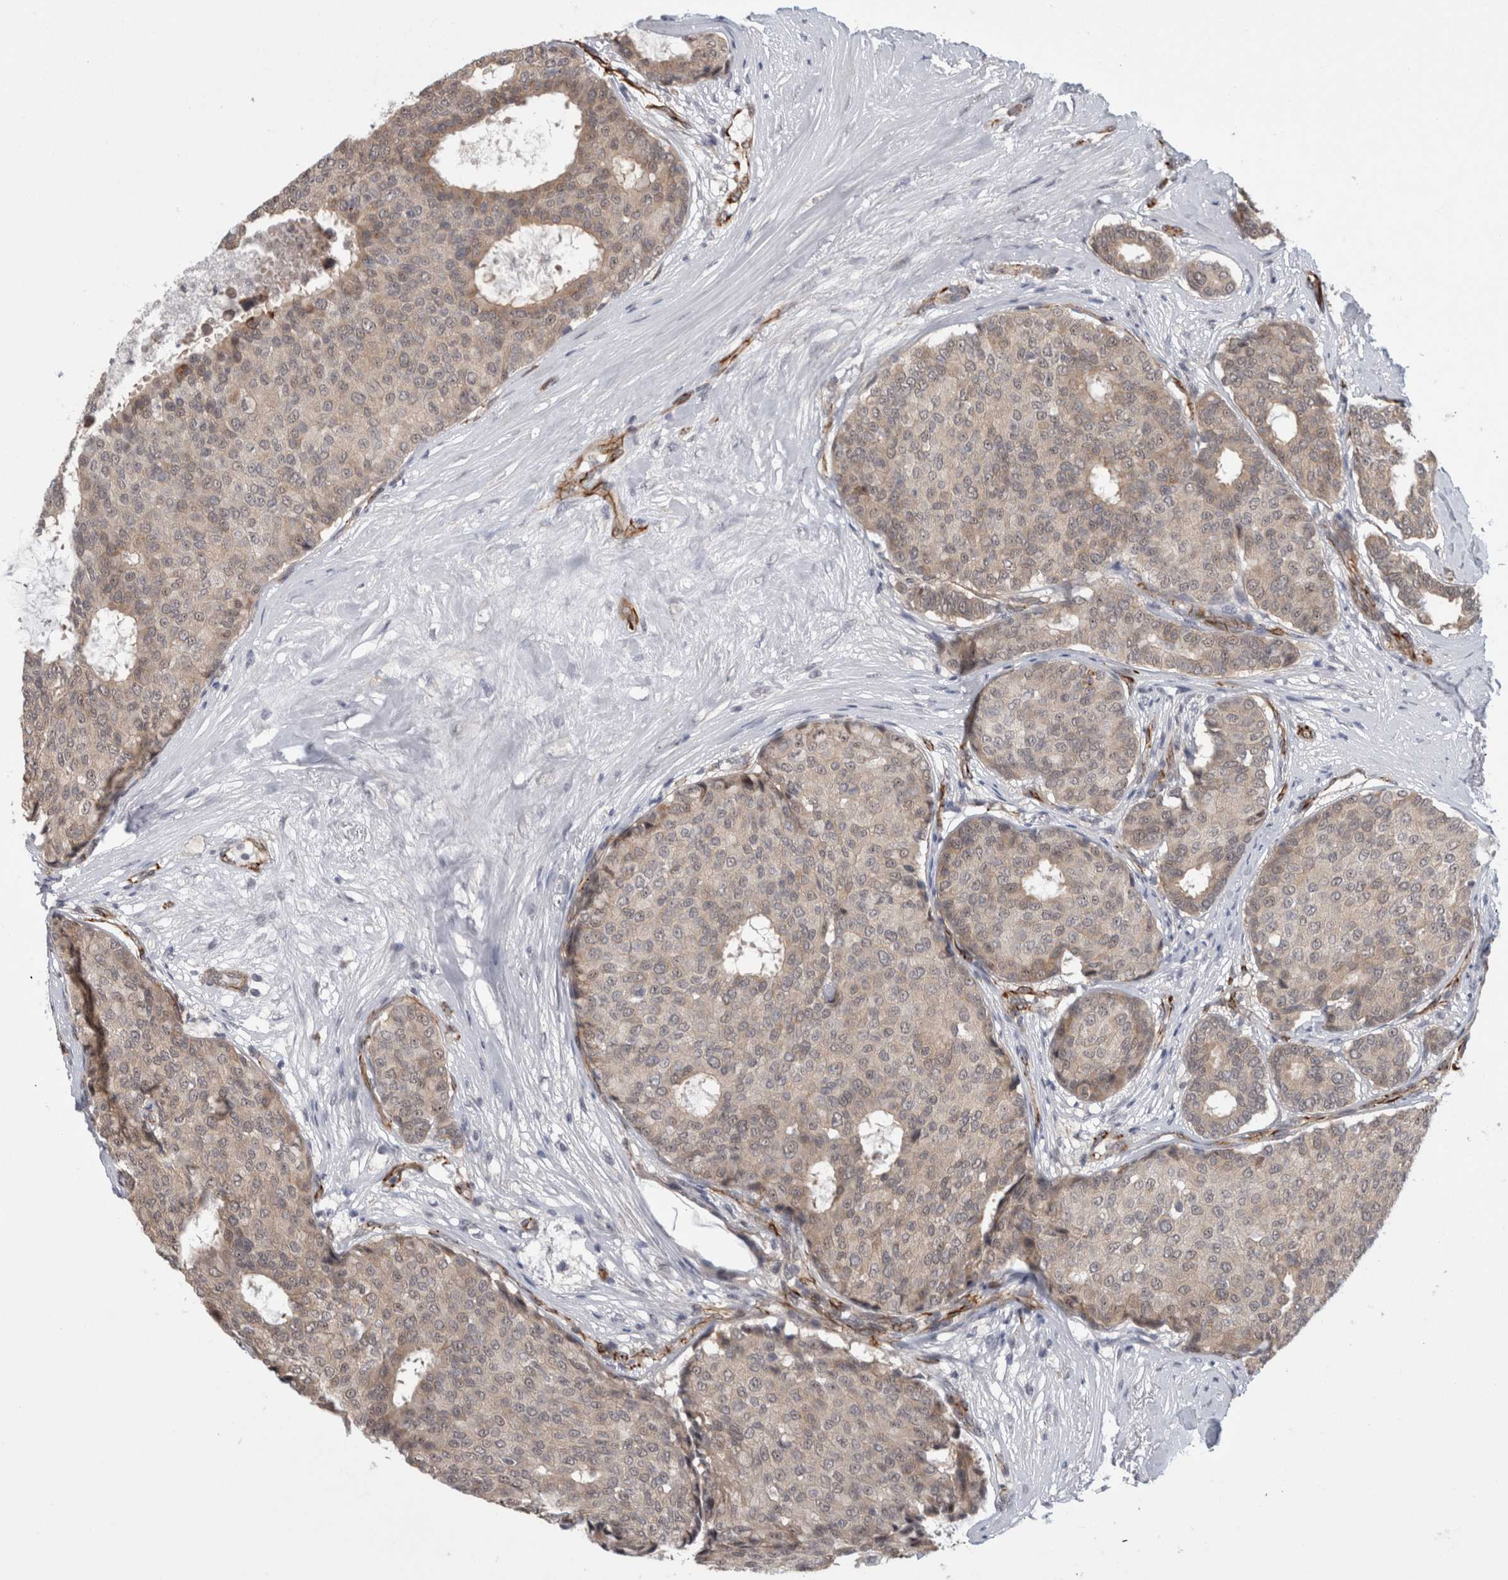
{"staining": {"intensity": "weak", "quantity": "25%-75%", "location": "cytoplasmic/membranous"}, "tissue": "breast cancer", "cell_type": "Tumor cells", "image_type": "cancer", "snomed": [{"axis": "morphology", "description": "Duct carcinoma"}, {"axis": "topography", "description": "Breast"}], "caption": "There is low levels of weak cytoplasmic/membranous staining in tumor cells of infiltrating ductal carcinoma (breast), as demonstrated by immunohistochemical staining (brown color).", "gene": "FAM83H", "patient": {"sex": "female", "age": 75}}